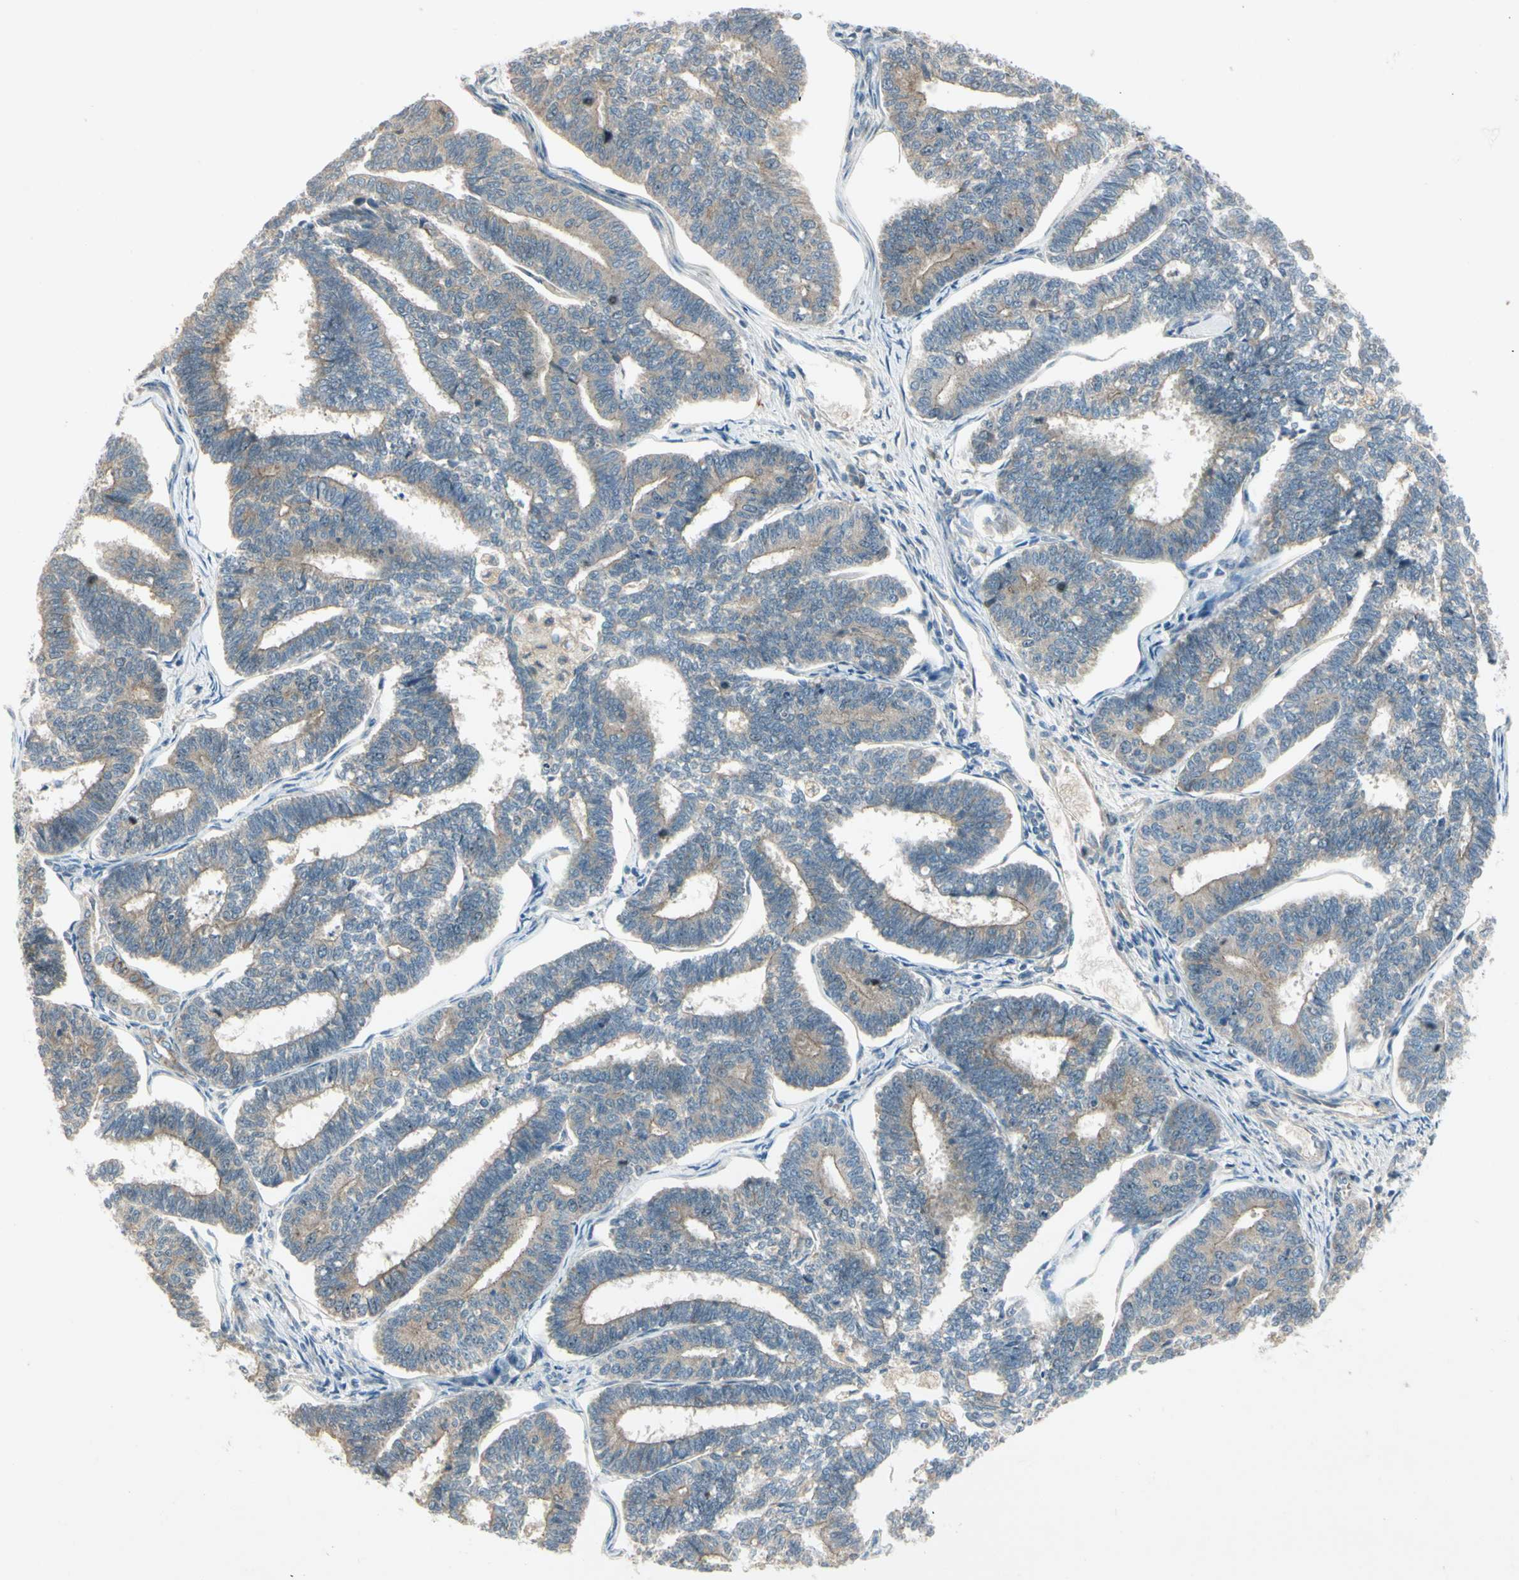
{"staining": {"intensity": "weak", "quantity": "25%-75%", "location": "cytoplasmic/membranous"}, "tissue": "endometrial cancer", "cell_type": "Tumor cells", "image_type": "cancer", "snomed": [{"axis": "morphology", "description": "Adenocarcinoma, NOS"}, {"axis": "topography", "description": "Endometrium"}], "caption": "High-magnification brightfield microscopy of endometrial cancer stained with DAB (brown) and counterstained with hematoxylin (blue). tumor cells exhibit weak cytoplasmic/membranous expression is seen in about25%-75% of cells.", "gene": "ICAM5", "patient": {"sex": "female", "age": 70}}